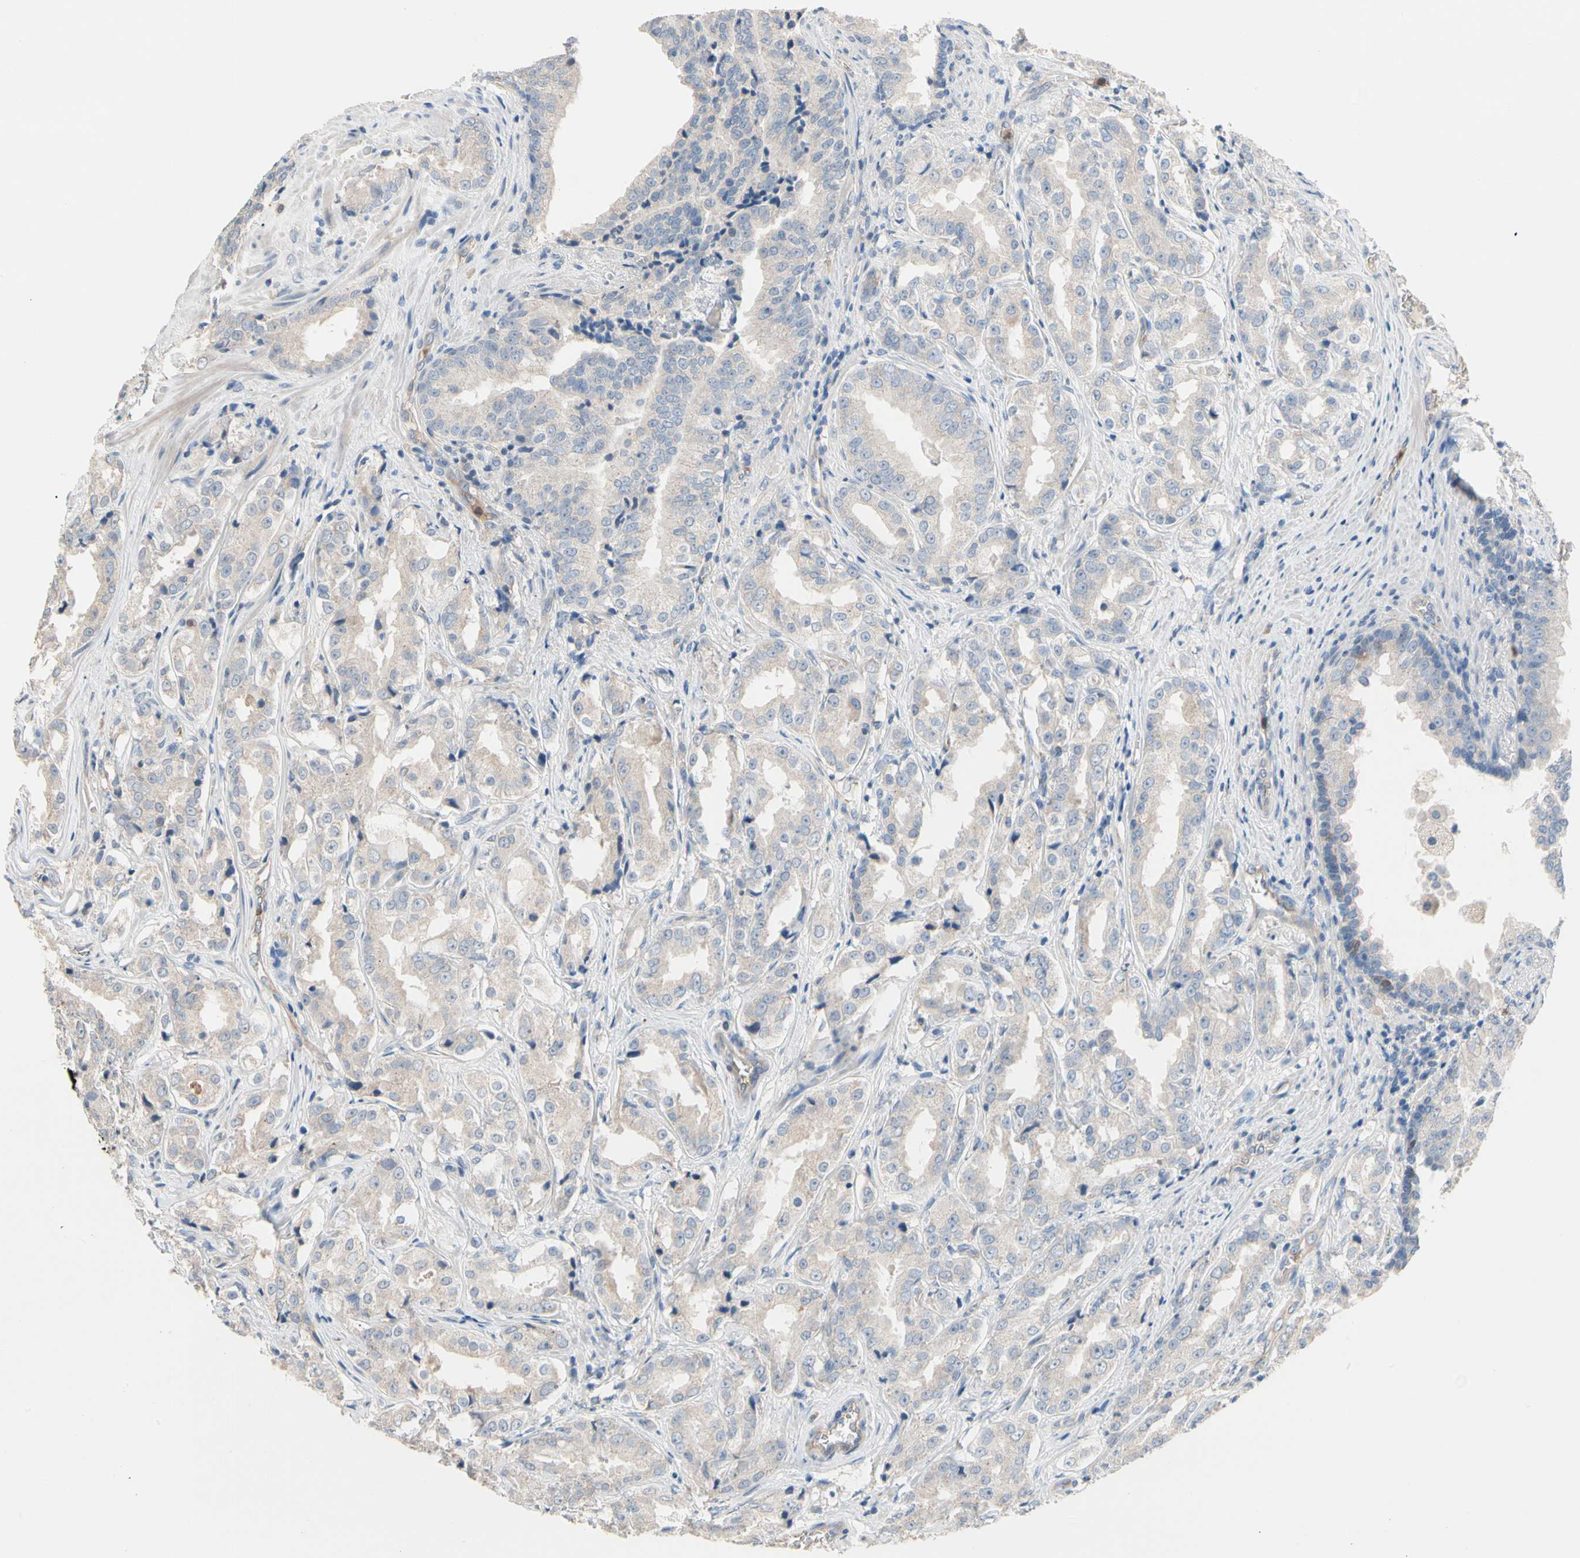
{"staining": {"intensity": "weak", "quantity": ">75%", "location": "cytoplasmic/membranous"}, "tissue": "prostate cancer", "cell_type": "Tumor cells", "image_type": "cancer", "snomed": [{"axis": "morphology", "description": "Adenocarcinoma, High grade"}, {"axis": "topography", "description": "Prostate"}], "caption": "Protein staining exhibits weak cytoplasmic/membranous staining in approximately >75% of tumor cells in high-grade adenocarcinoma (prostate). (IHC, brightfield microscopy, high magnification).", "gene": "BBOX1", "patient": {"sex": "male", "age": 73}}